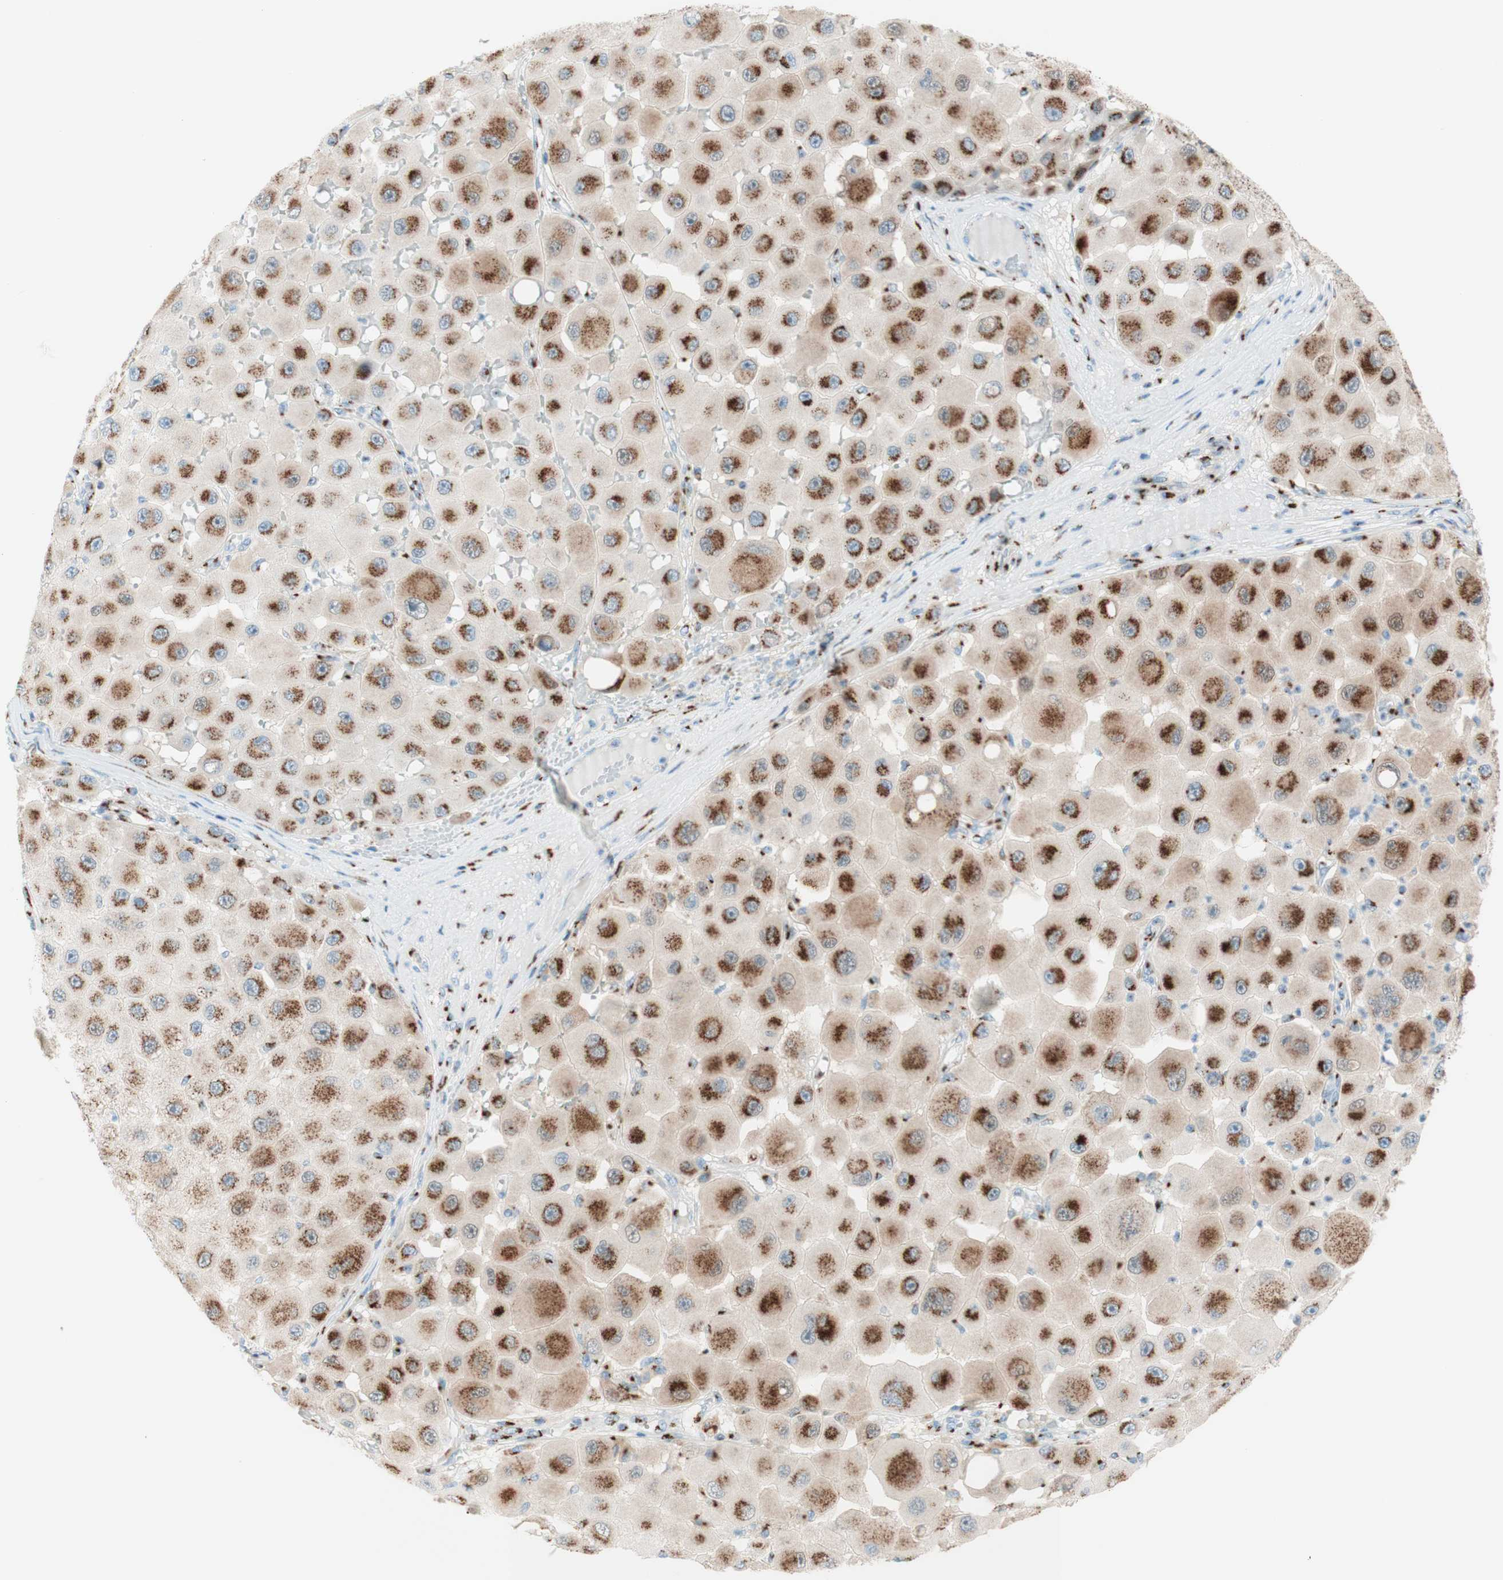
{"staining": {"intensity": "strong", "quantity": ">75%", "location": "cytoplasmic/membranous"}, "tissue": "melanoma", "cell_type": "Tumor cells", "image_type": "cancer", "snomed": [{"axis": "morphology", "description": "Malignant melanoma, NOS"}, {"axis": "topography", "description": "Skin"}], "caption": "Immunohistochemical staining of human malignant melanoma displays strong cytoplasmic/membranous protein expression in approximately >75% of tumor cells.", "gene": "GOLGB1", "patient": {"sex": "female", "age": 81}}